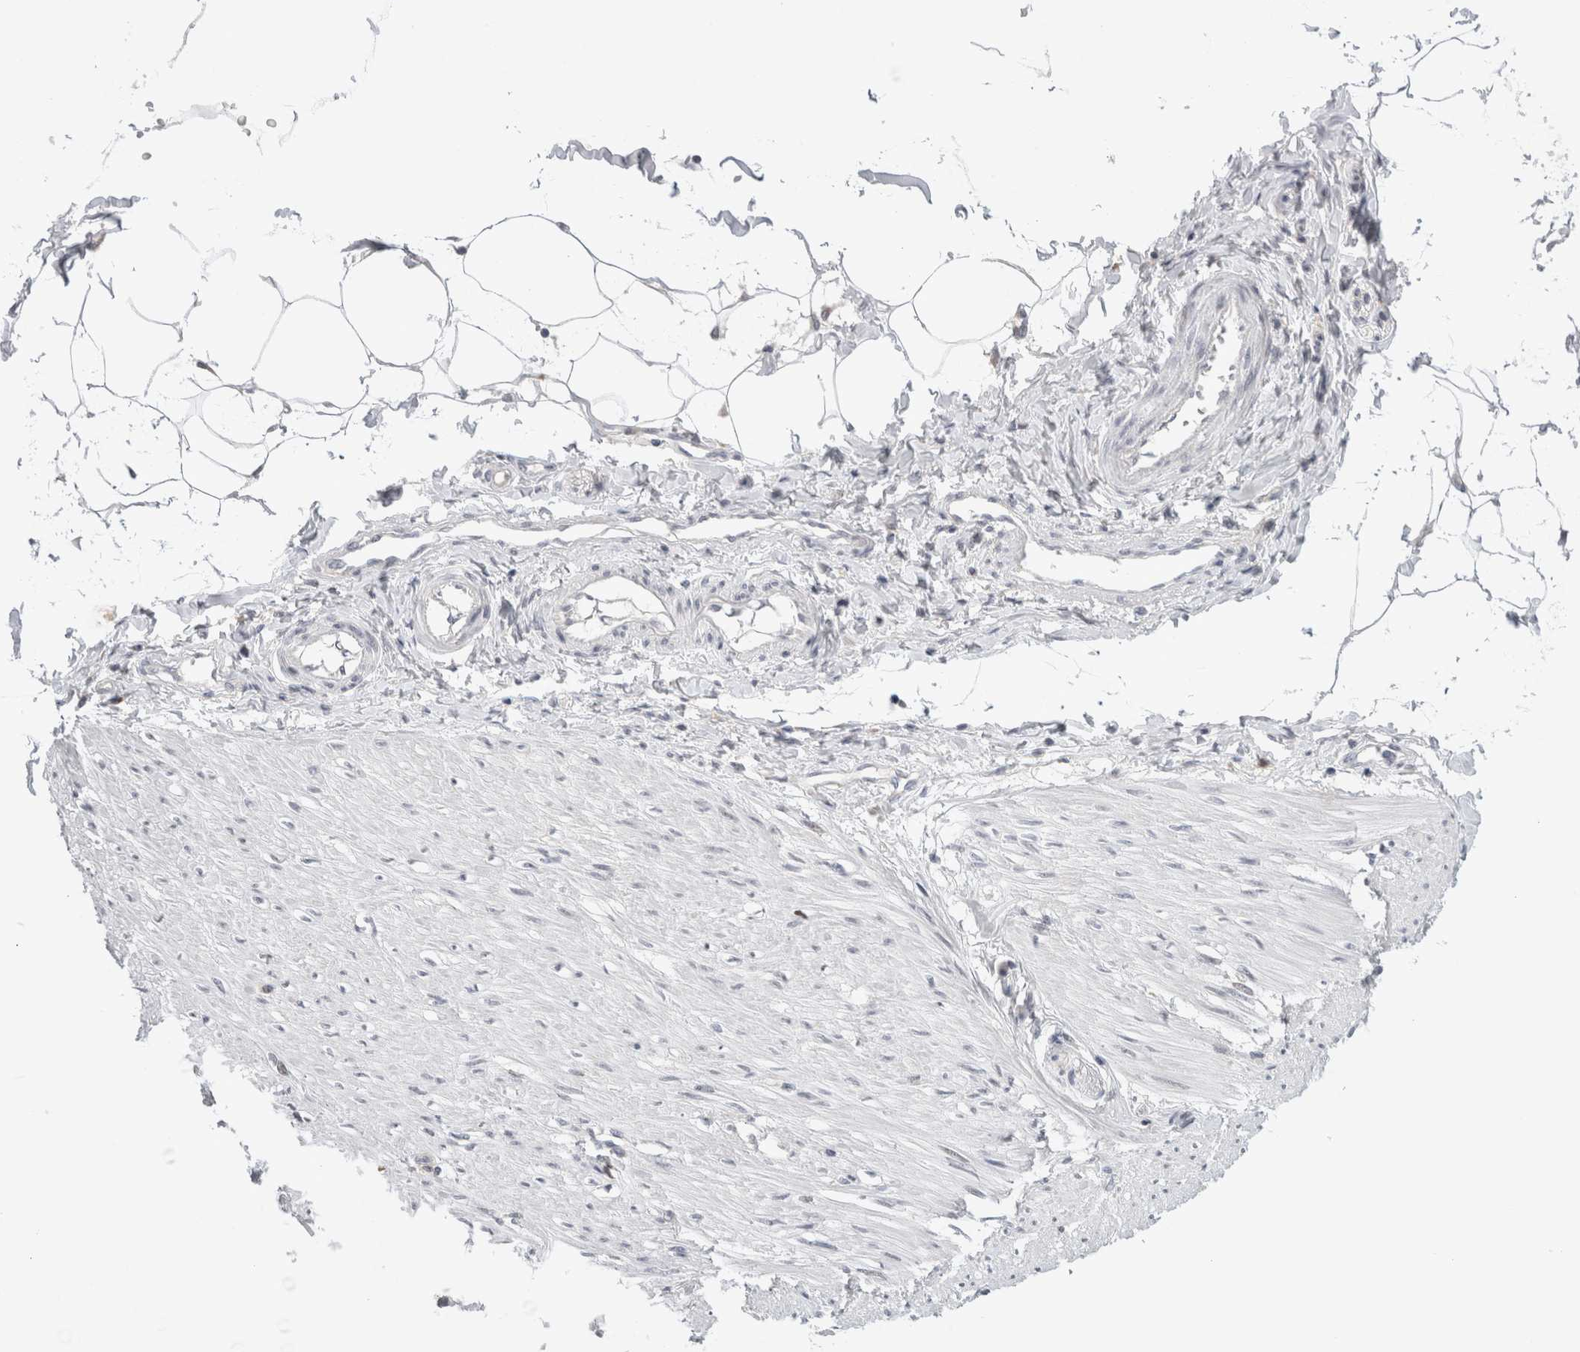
{"staining": {"intensity": "weak", "quantity": "25%-75%", "location": "nuclear"}, "tissue": "adipose tissue", "cell_type": "Adipocytes", "image_type": "normal", "snomed": [{"axis": "morphology", "description": "Normal tissue, NOS"}, {"axis": "morphology", "description": "Adenocarcinoma, NOS"}, {"axis": "topography", "description": "Colon"}, {"axis": "topography", "description": "Peripheral nerve tissue"}], "caption": "Immunohistochemical staining of unremarkable human adipose tissue shows weak nuclear protein positivity in about 25%-75% of adipocytes. The protein of interest is shown in brown color, while the nuclei are stained blue.", "gene": "CERS5", "patient": {"sex": "male", "age": 14}}